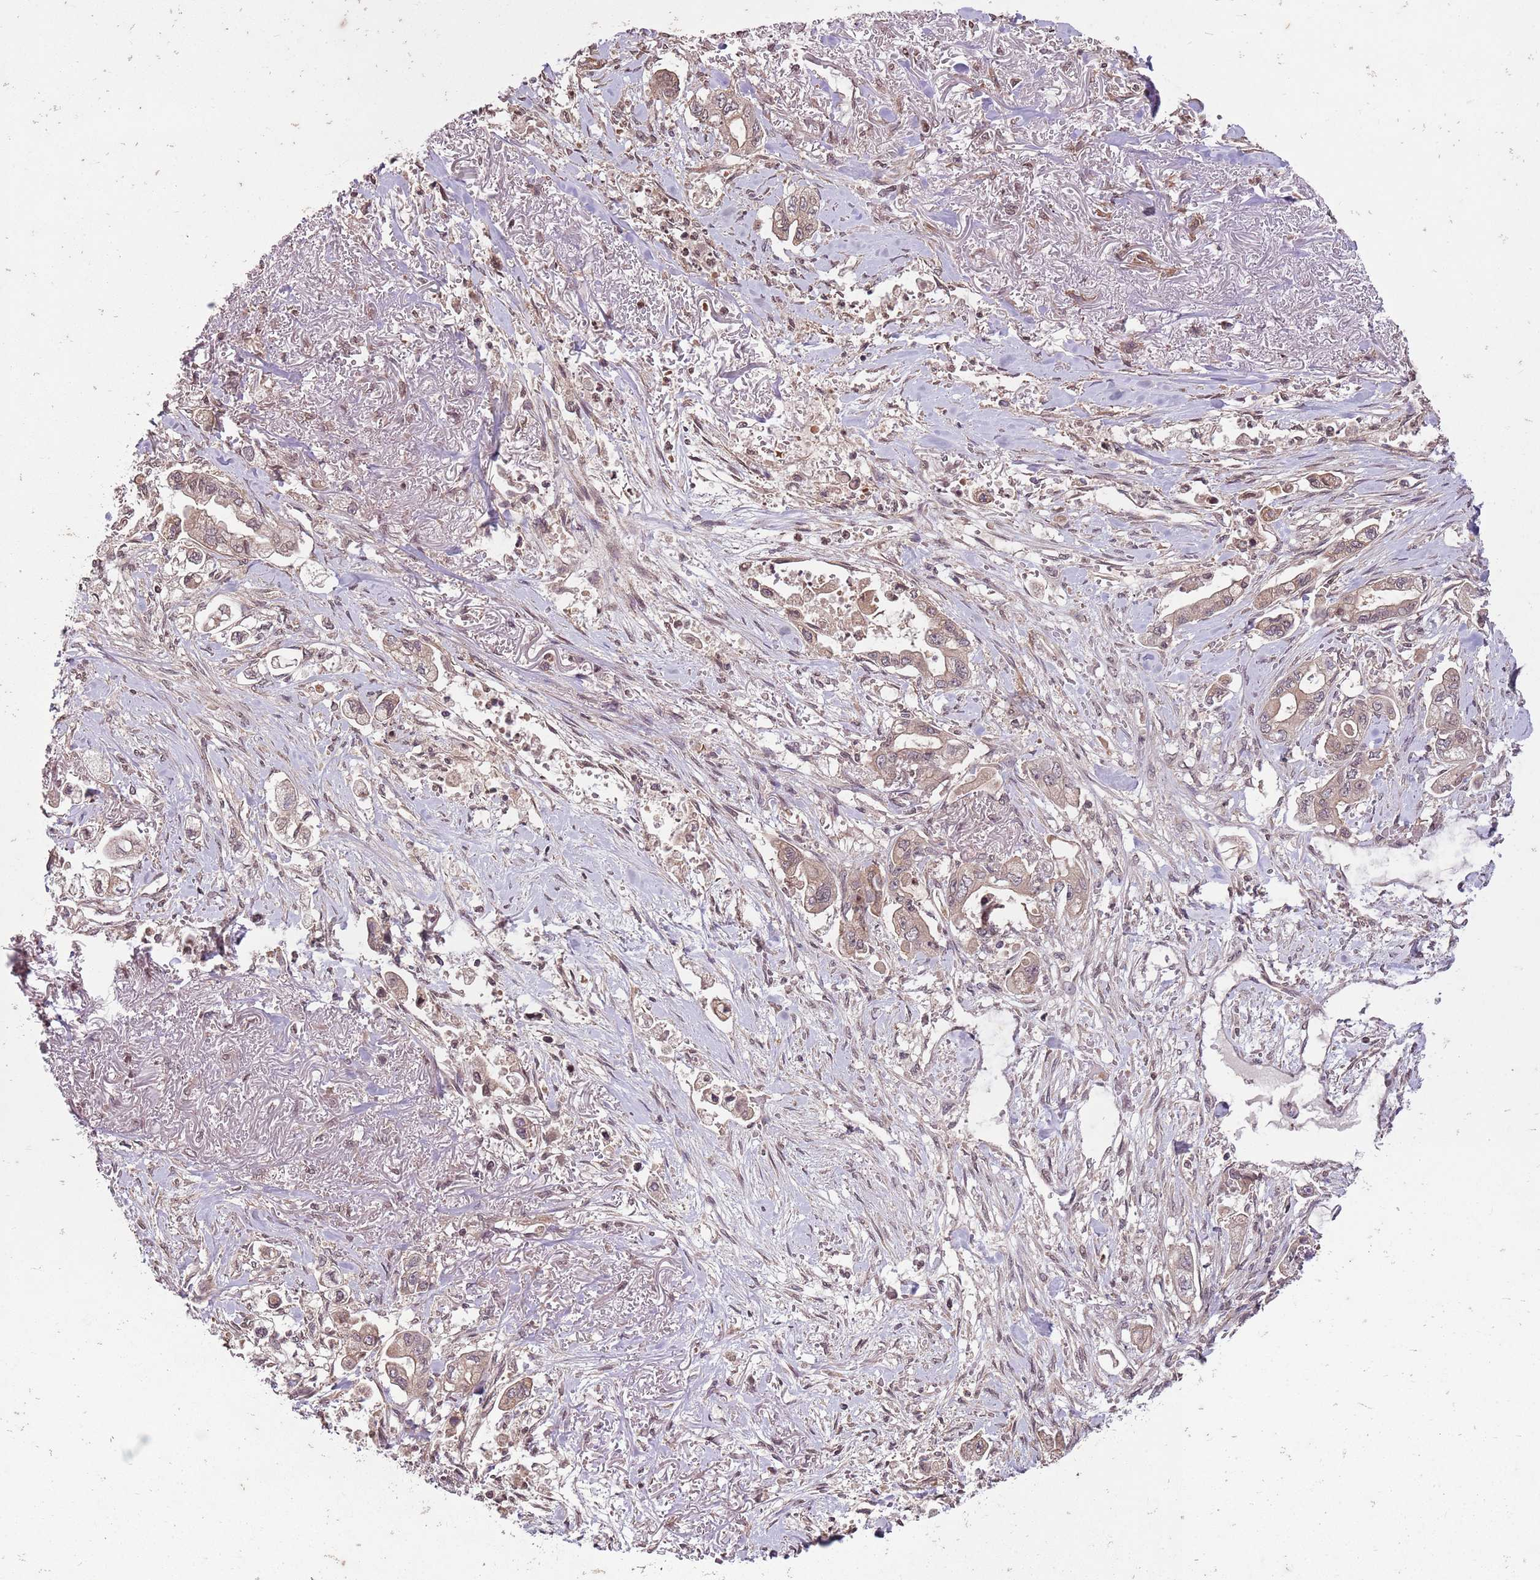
{"staining": {"intensity": "weak", "quantity": ">75%", "location": "cytoplasmic/membranous"}, "tissue": "stomach cancer", "cell_type": "Tumor cells", "image_type": "cancer", "snomed": [{"axis": "morphology", "description": "Adenocarcinoma, NOS"}, {"axis": "topography", "description": "Stomach"}], "caption": "DAB (3,3'-diaminobenzidine) immunohistochemical staining of human adenocarcinoma (stomach) exhibits weak cytoplasmic/membranous protein expression in approximately >75% of tumor cells. (Brightfield microscopy of DAB IHC at high magnification).", "gene": "CAPN9", "patient": {"sex": "male", "age": 62}}